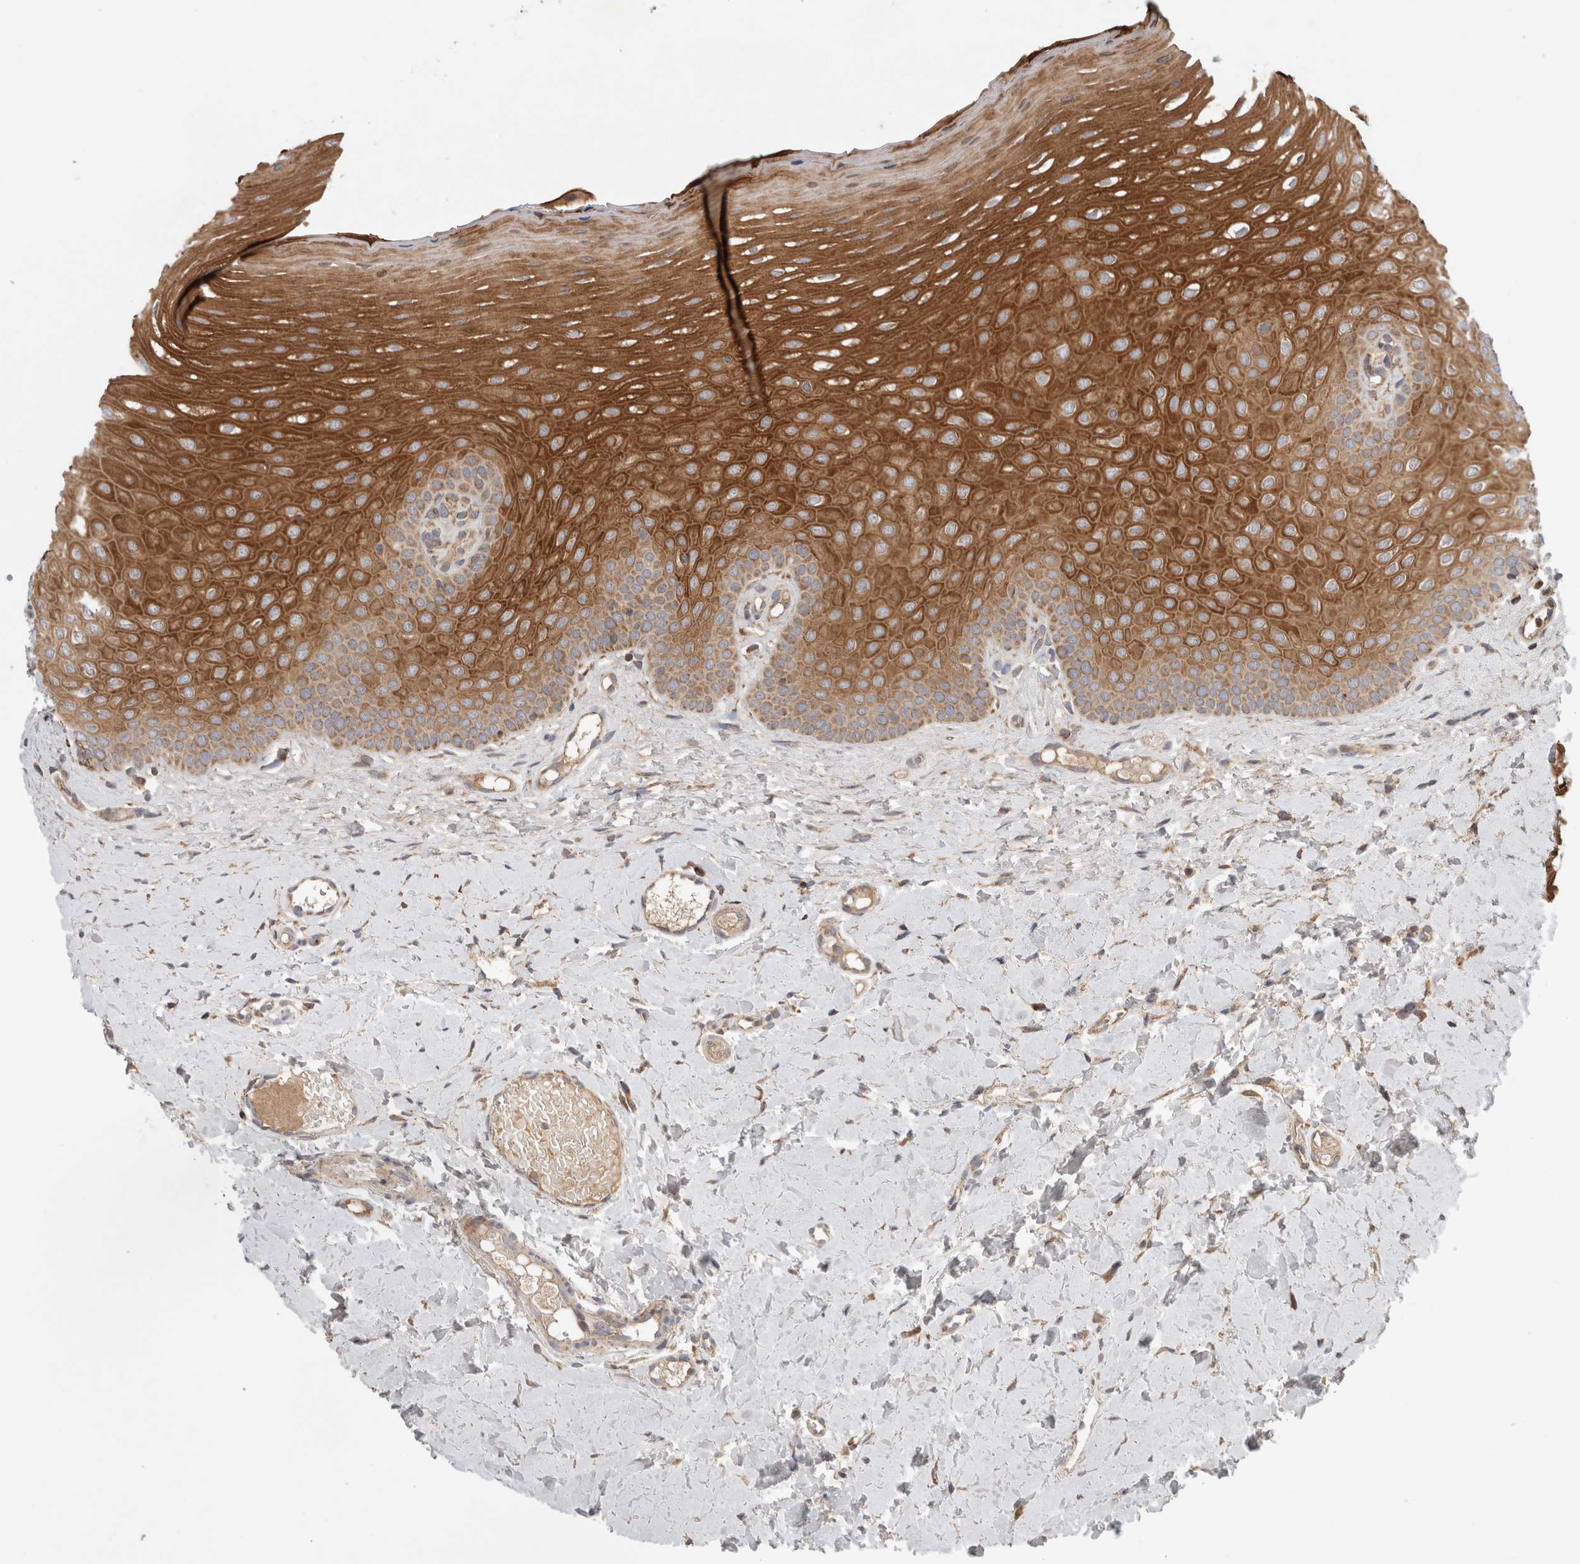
{"staining": {"intensity": "strong", "quantity": ">75%", "location": "cytoplasmic/membranous"}, "tissue": "oral mucosa", "cell_type": "Squamous epithelial cells", "image_type": "normal", "snomed": [{"axis": "morphology", "description": "Normal tissue, NOS"}, {"axis": "topography", "description": "Oral tissue"}], "caption": "Immunohistochemistry of normal oral mucosa displays high levels of strong cytoplasmic/membranous positivity in approximately >75% of squamous epithelial cells.", "gene": "KIF21B", "patient": {"sex": "female", "age": 39}}